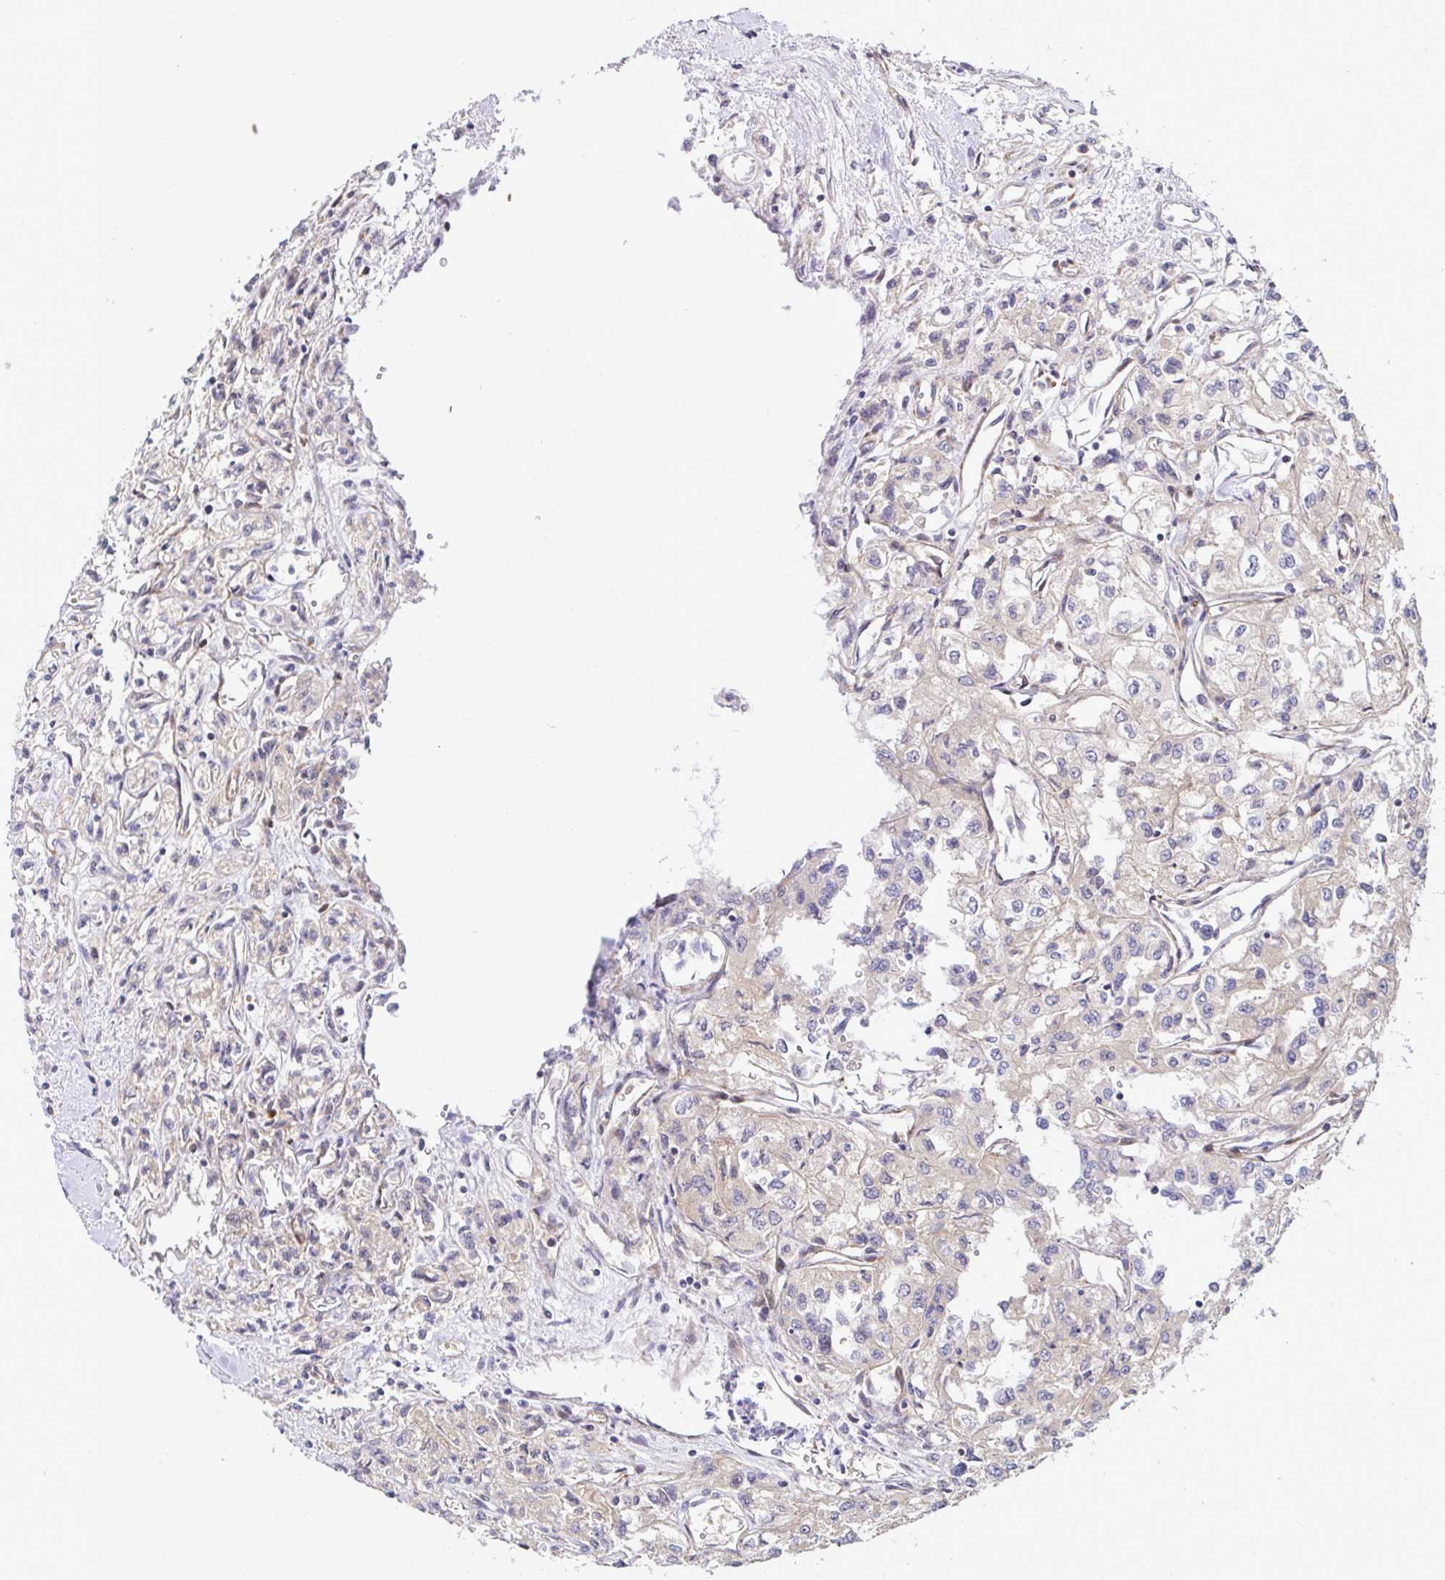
{"staining": {"intensity": "negative", "quantity": "none", "location": "none"}, "tissue": "renal cancer", "cell_type": "Tumor cells", "image_type": "cancer", "snomed": [{"axis": "morphology", "description": "Adenocarcinoma, NOS"}, {"axis": "topography", "description": "Kidney"}], "caption": "Micrograph shows no significant protein staining in tumor cells of renal cancer.", "gene": "TRIM55", "patient": {"sex": "male", "age": 56}}